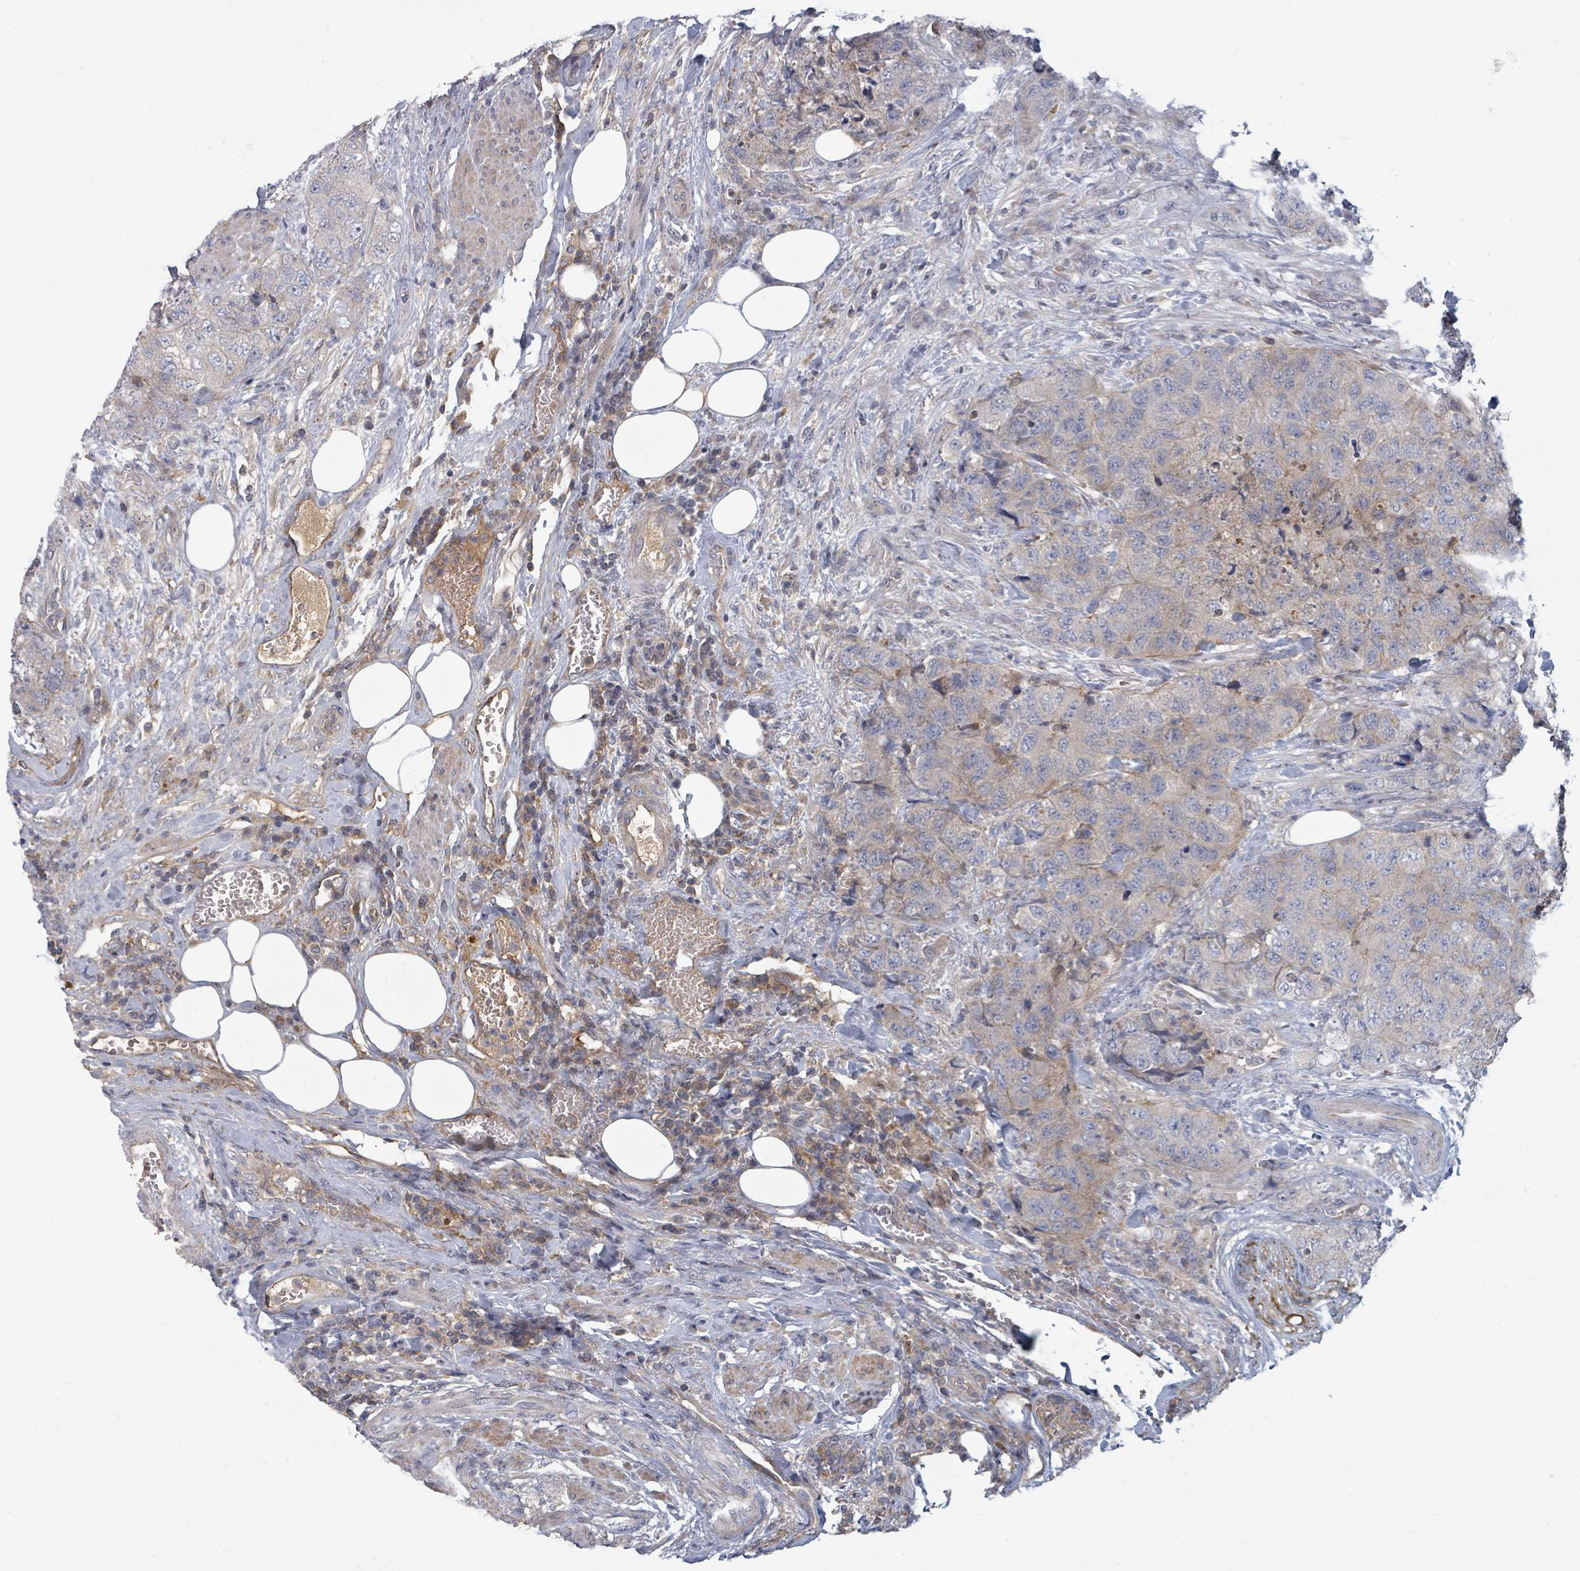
{"staining": {"intensity": "weak", "quantity": "<25%", "location": "cytoplasmic/membranous"}, "tissue": "urothelial cancer", "cell_type": "Tumor cells", "image_type": "cancer", "snomed": [{"axis": "morphology", "description": "Urothelial carcinoma, High grade"}, {"axis": "topography", "description": "Urinary bladder"}], "caption": "Urothelial cancer stained for a protein using IHC shows no positivity tumor cells.", "gene": "GABBR1", "patient": {"sex": "female", "age": 78}}